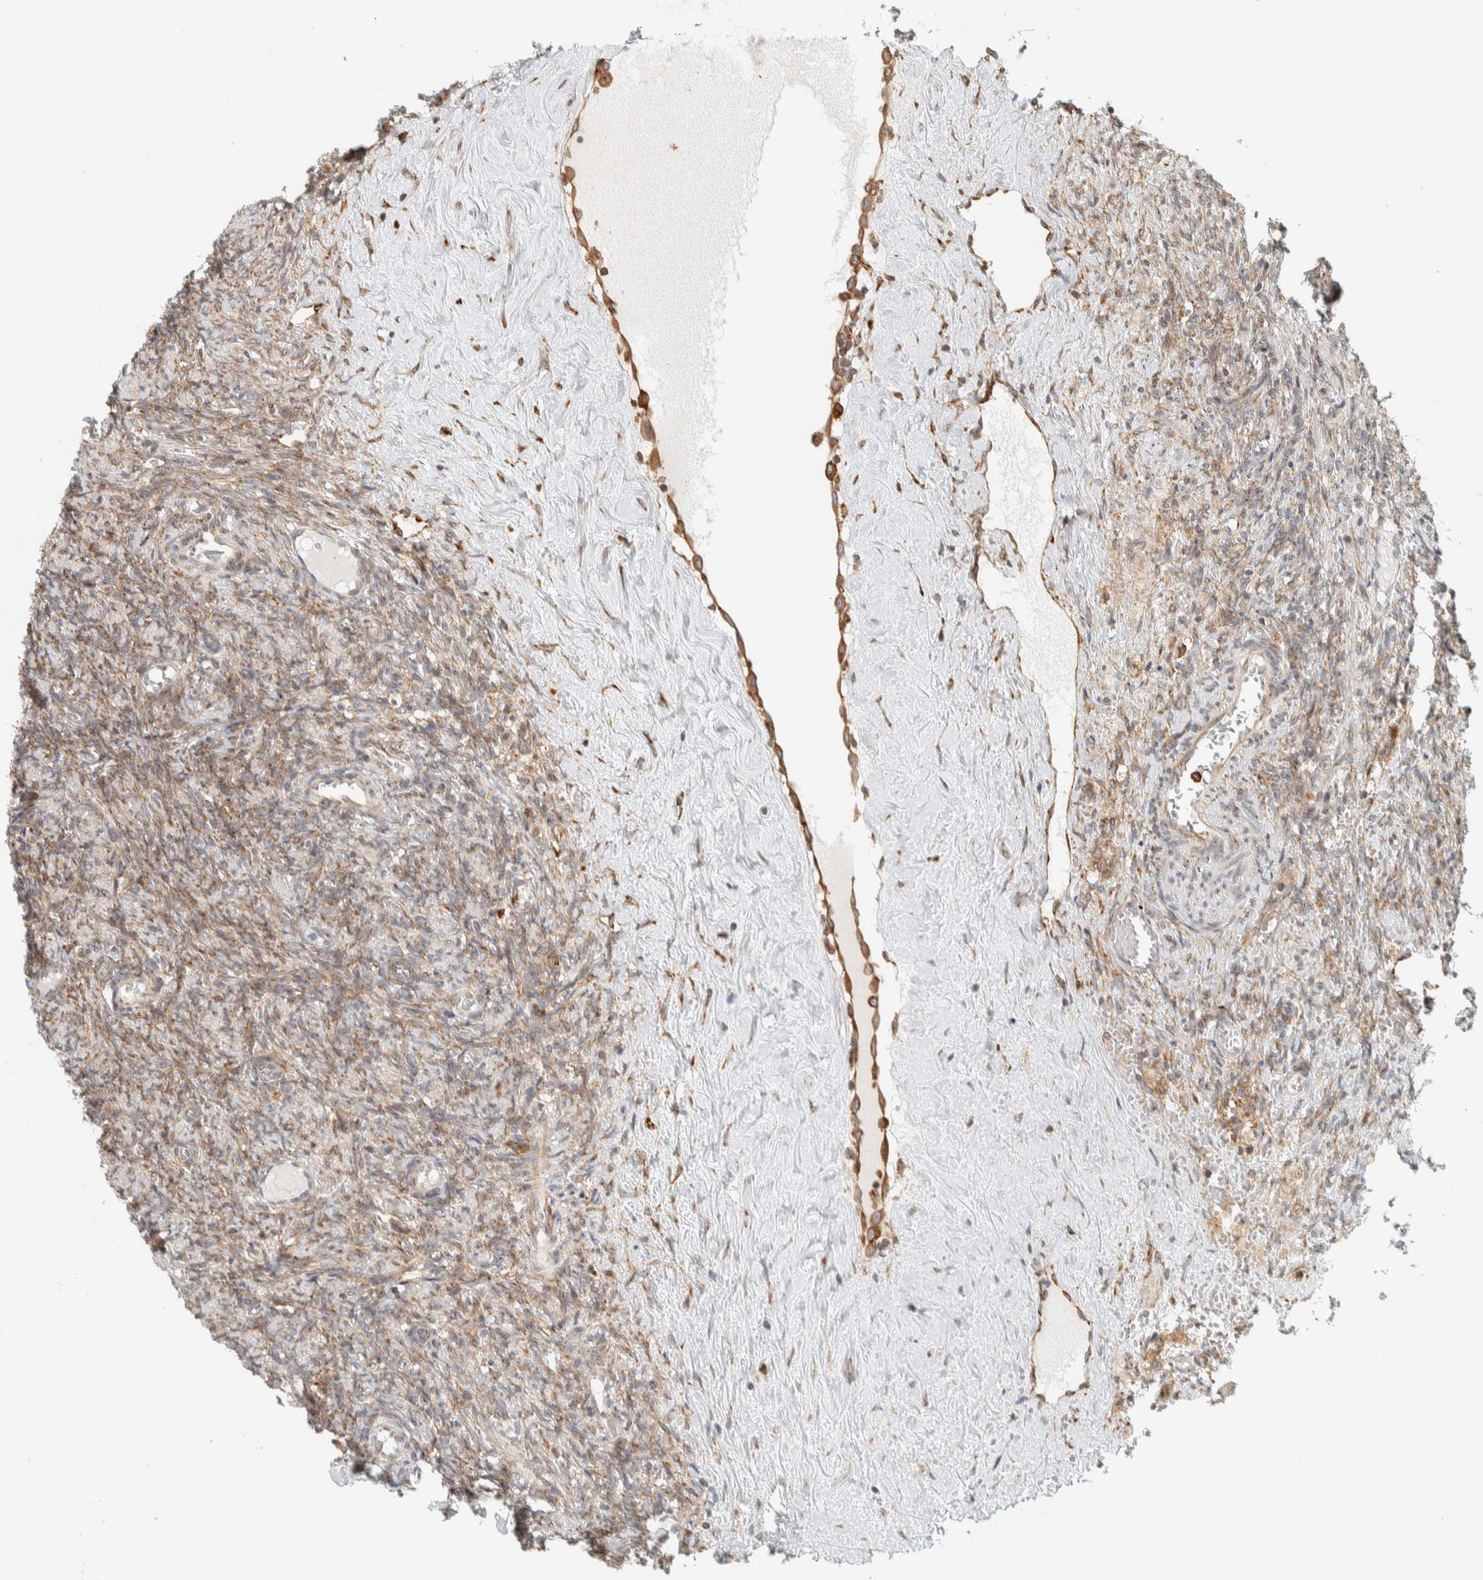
{"staining": {"intensity": "weak", "quantity": ">75%", "location": "cytoplasmic/membranous"}, "tissue": "ovary", "cell_type": "Ovarian stroma cells", "image_type": "normal", "snomed": [{"axis": "morphology", "description": "Normal tissue, NOS"}, {"axis": "topography", "description": "Ovary"}], "caption": "Immunohistochemistry histopathology image of unremarkable human ovary stained for a protein (brown), which displays low levels of weak cytoplasmic/membranous expression in approximately >75% of ovarian stroma cells.", "gene": "LLGL2", "patient": {"sex": "female", "age": 41}}